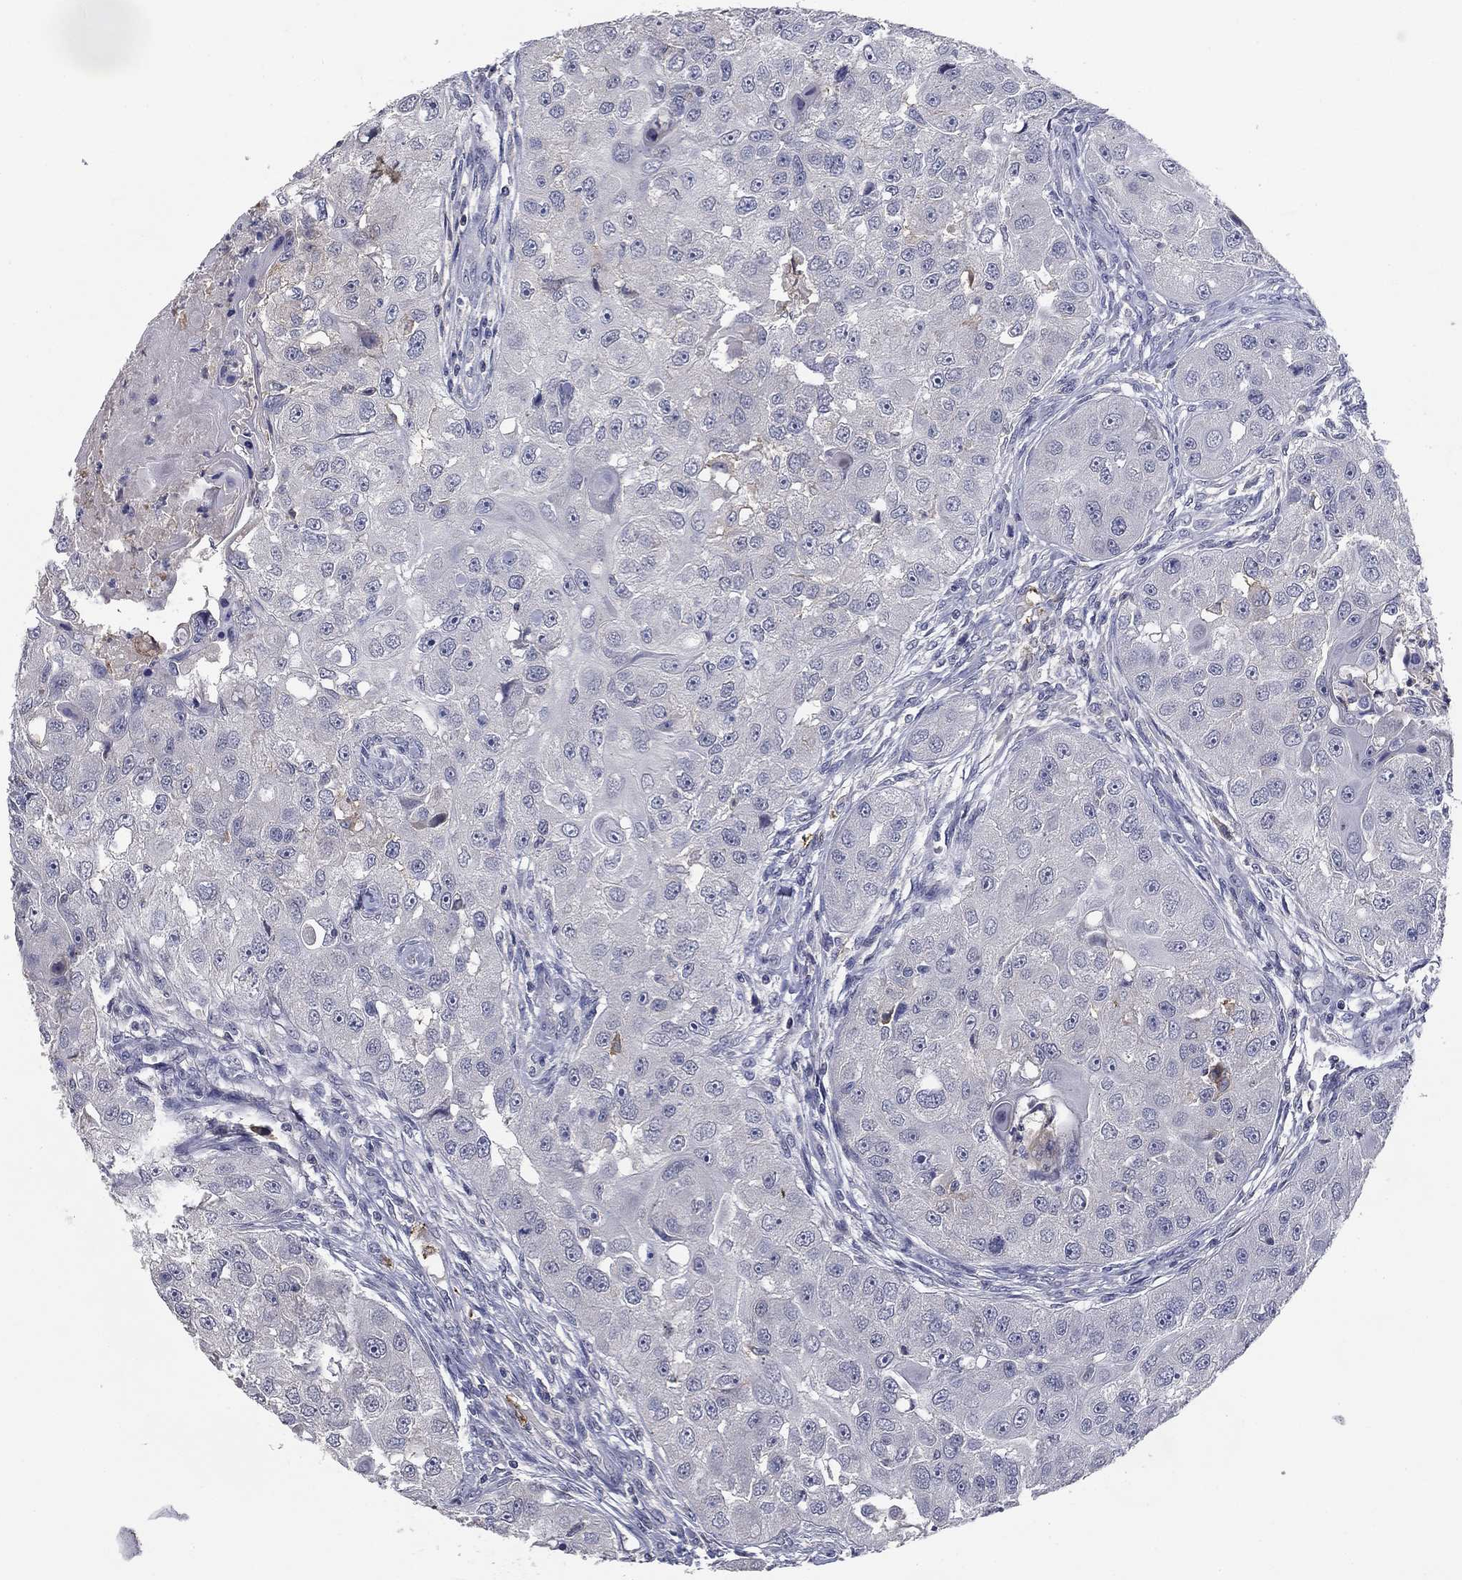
{"staining": {"intensity": "moderate", "quantity": "<25%", "location": "cytoplasmic/membranous"}, "tissue": "head and neck cancer", "cell_type": "Tumor cells", "image_type": "cancer", "snomed": [{"axis": "morphology", "description": "Squamous cell carcinoma, NOS"}, {"axis": "topography", "description": "Head-Neck"}], "caption": "Immunohistochemical staining of human squamous cell carcinoma (head and neck) reveals low levels of moderate cytoplasmic/membranous protein staining in approximately <25% of tumor cells.", "gene": "CD274", "patient": {"sex": "male", "age": 51}}